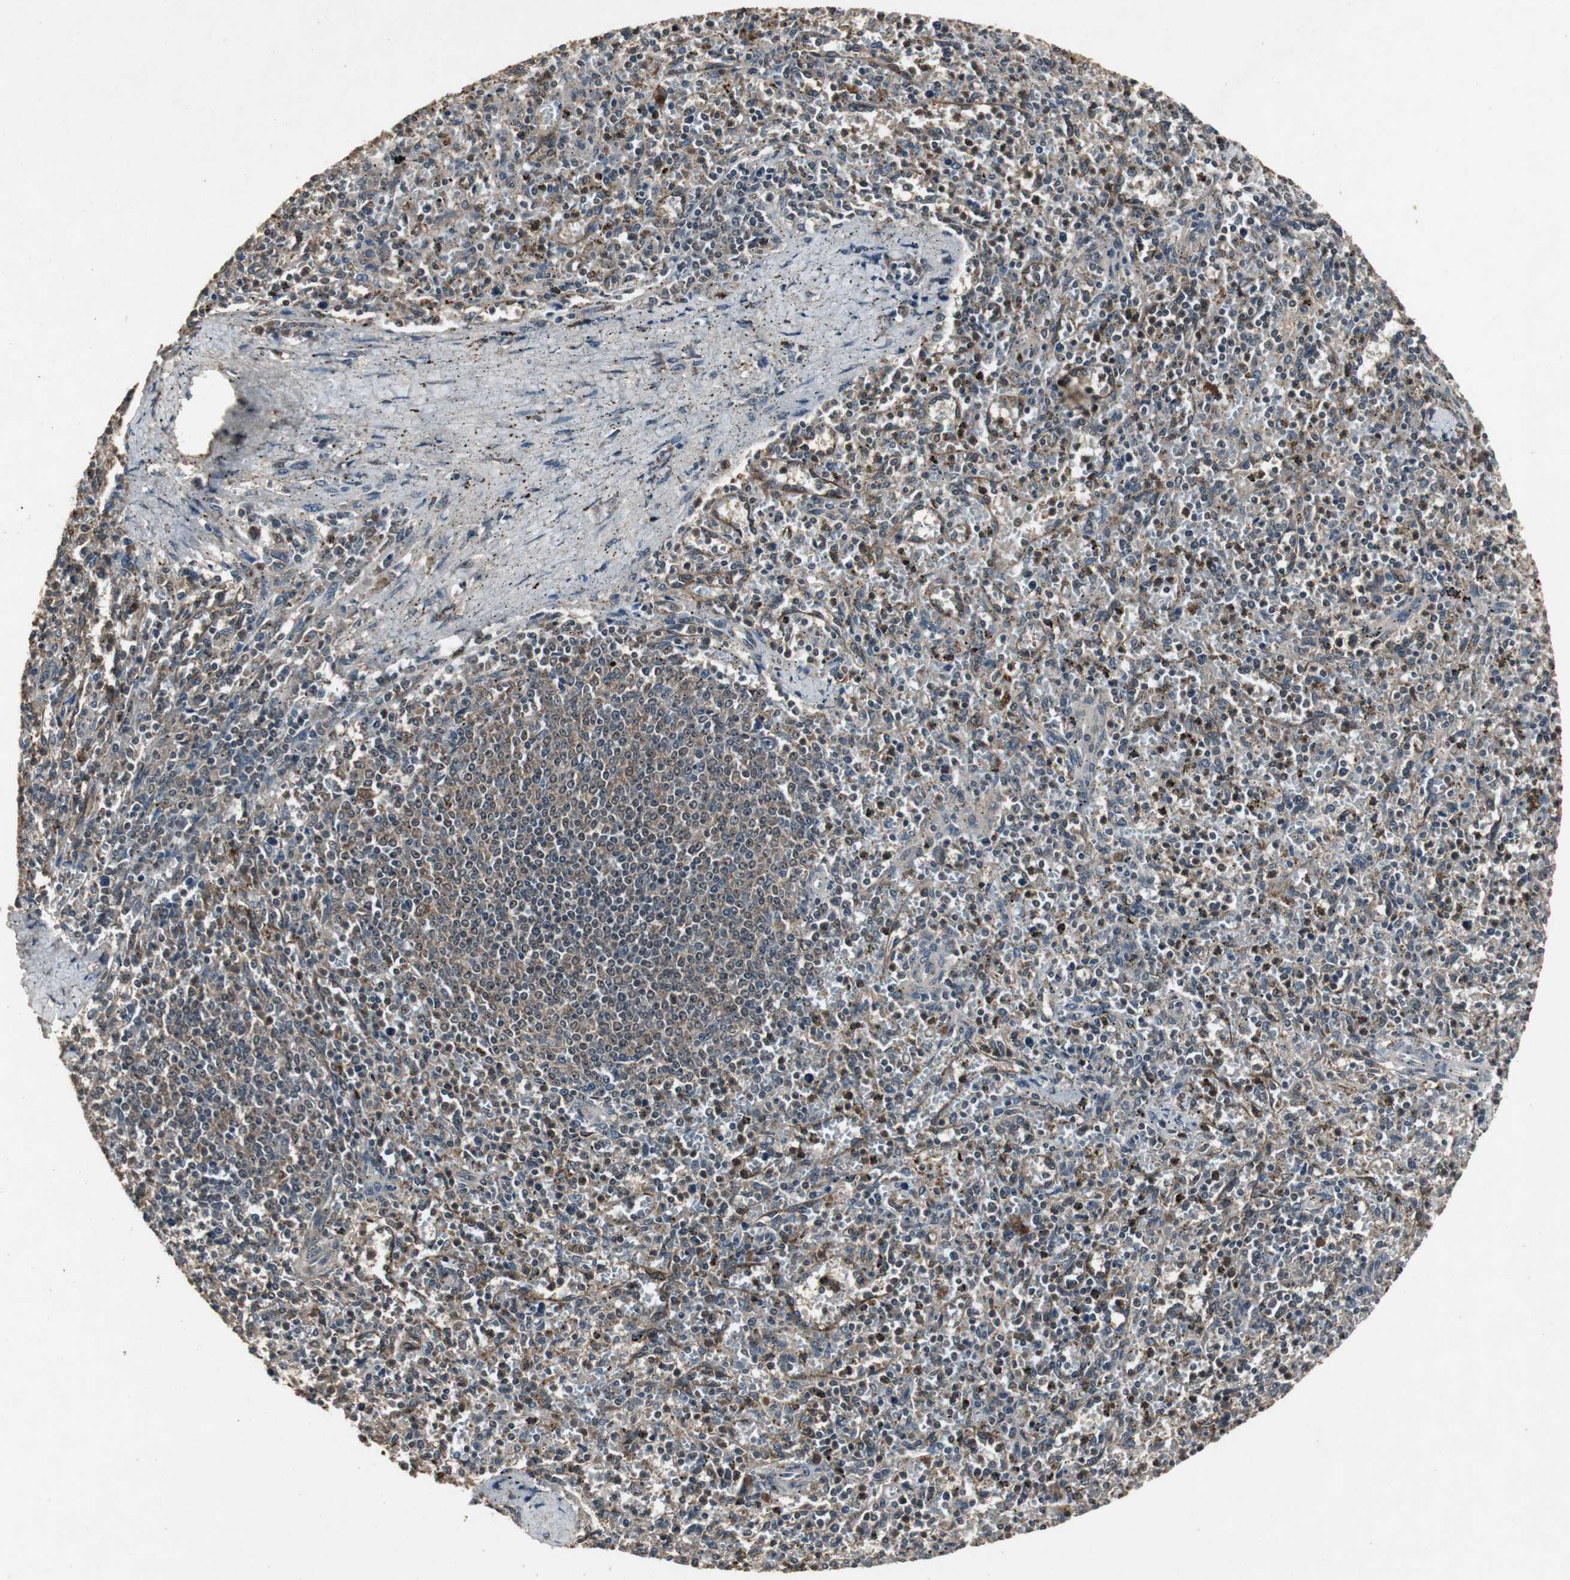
{"staining": {"intensity": "moderate", "quantity": ">75%", "location": "cytoplasmic/membranous"}, "tissue": "spleen", "cell_type": "Cells in red pulp", "image_type": "normal", "snomed": [{"axis": "morphology", "description": "Normal tissue, NOS"}, {"axis": "topography", "description": "Spleen"}], "caption": "Immunohistochemical staining of unremarkable human spleen reveals moderate cytoplasmic/membranous protein staining in about >75% of cells in red pulp.", "gene": "EMX1", "patient": {"sex": "male", "age": 72}}